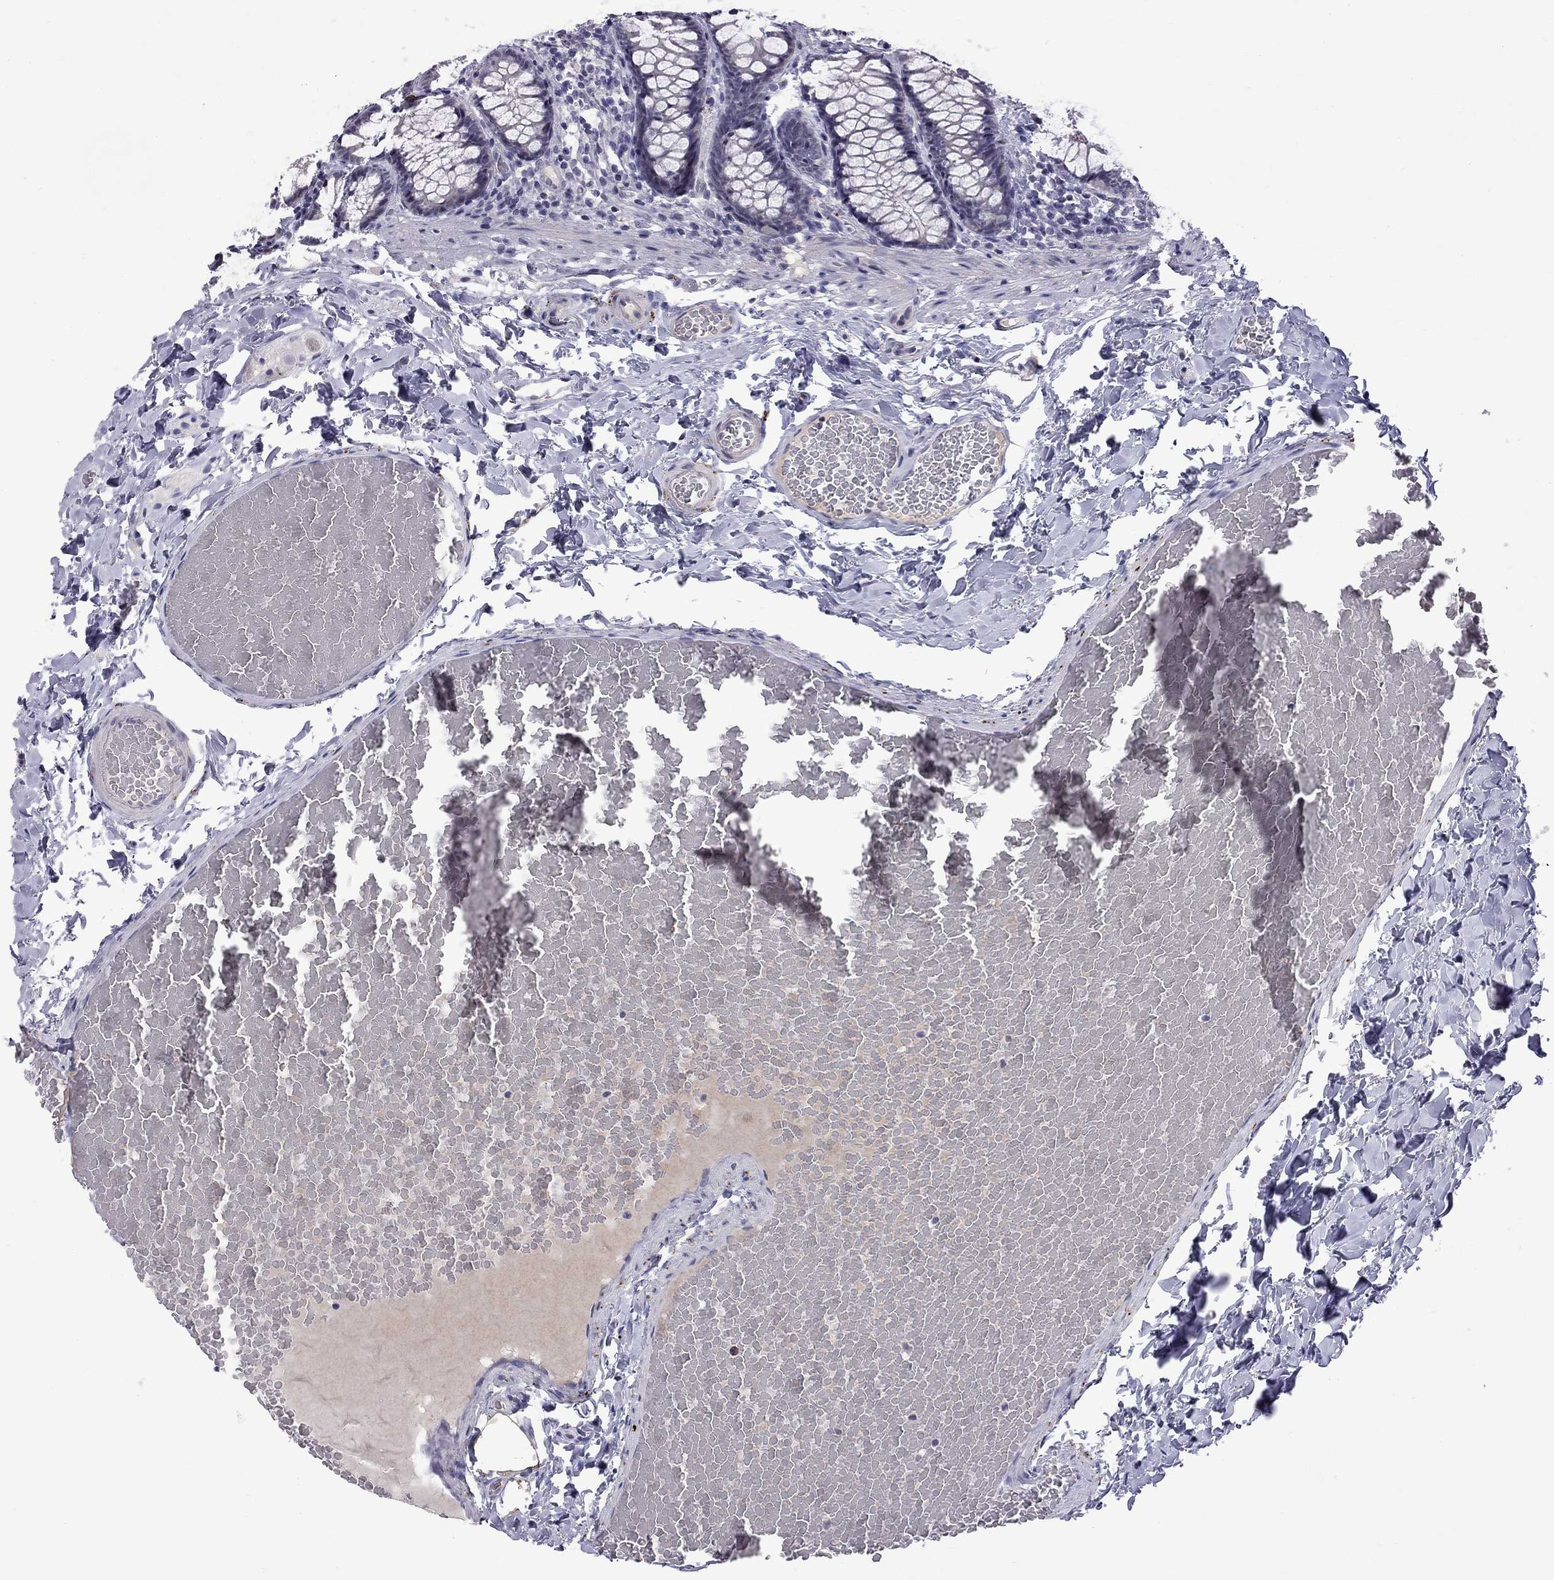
{"staining": {"intensity": "negative", "quantity": "none", "location": "none"}, "tissue": "colon", "cell_type": "Endothelial cells", "image_type": "normal", "snomed": [{"axis": "morphology", "description": "Normal tissue, NOS"}, {"axis": "topography", "description": "Colon"}], "caption": "IHC image of benign colon: human colon stained with DAB (3,3'-diaminobenzidine) reveals no significant protein positivity in endothelial cells.", "gene": "RTL9", "patient": {"sex": "male", "age": 47}}